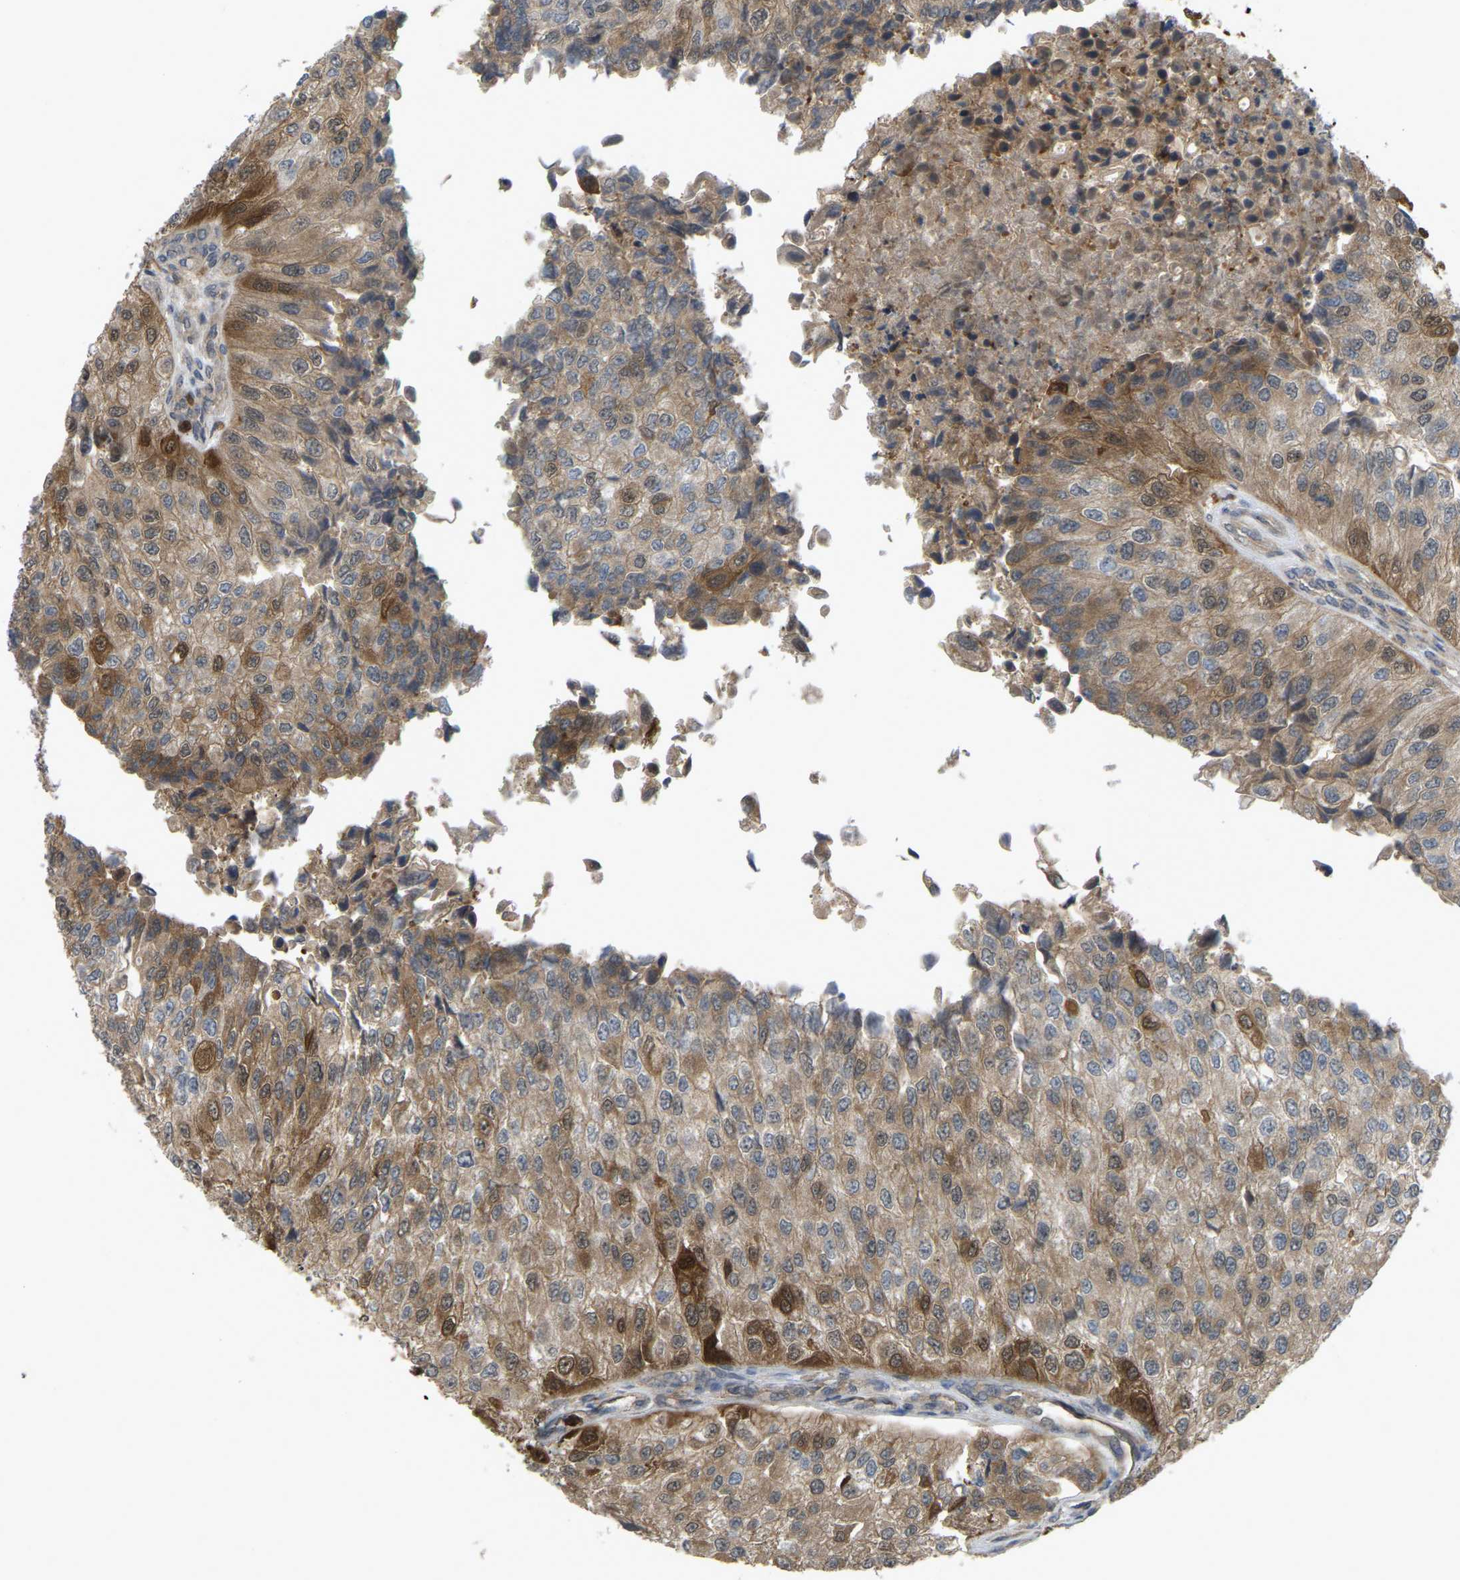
{"staining": {"intensity": "moderate", "quantity": ">75%", "location": "cytoplasmic/membranous"}, "tissue": "urothelial cancer", "cell_type": "Tumor cells", "image_type": "cancer", "snomed": [{"axis": "morphology", "description": "Urothelial carcinoma, High grade"}, {"axis": "topography", "description": "Kidney"}, {"axis": "topography", "description": "Urinary bladder"}], "caption": "Protein expression analysis of human urothelial carcinoma (high-grade) reveals moderate cytoplasmic/membranous expression in about >75% of tumor cells. (DAB = brown stain, brightfield microscopy at high magnification).", "gene": "SERPINB5", "patient": {"sex": "male", "age": 77}}